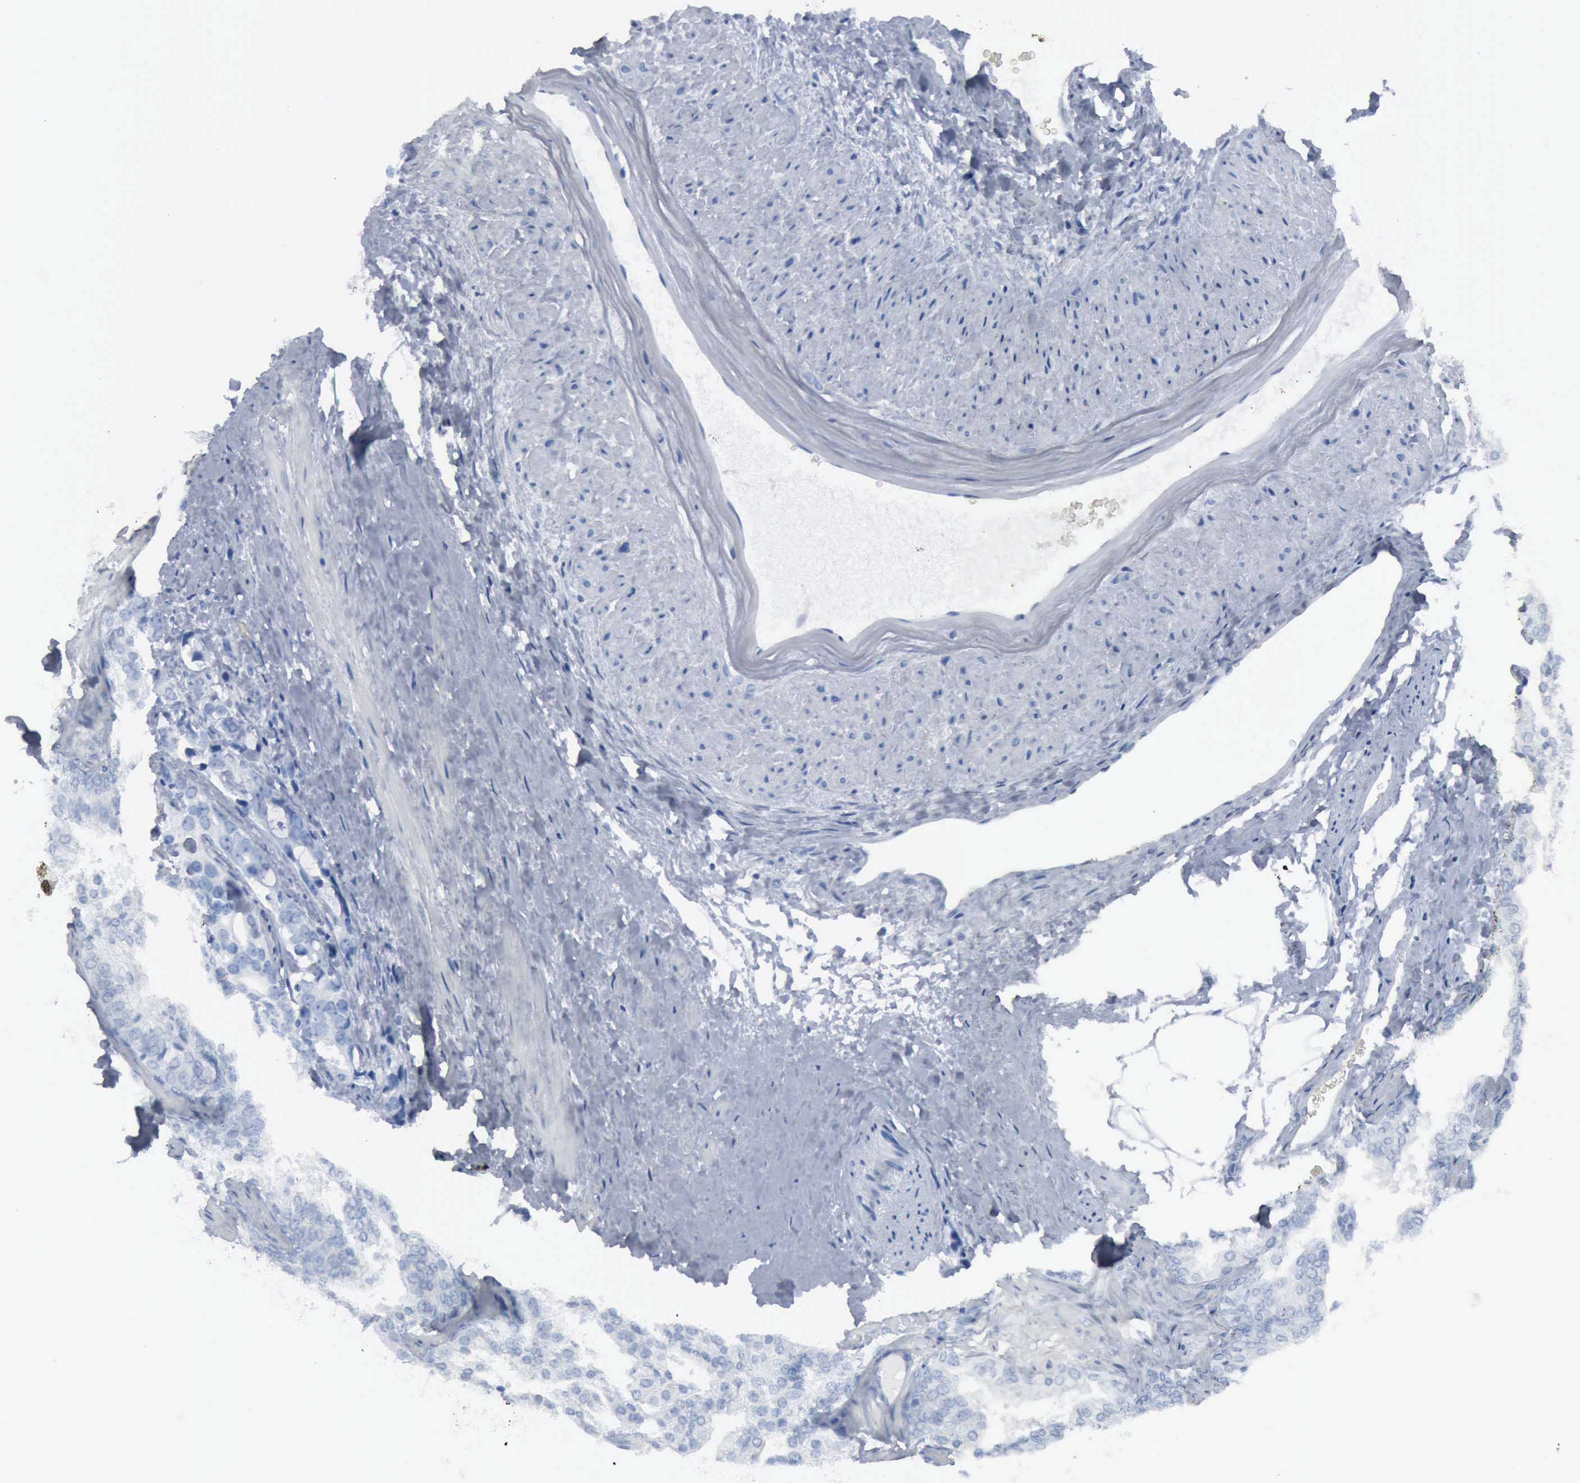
{"staining": {"intensity": "negative", "quantity": "none", "location": "none"}, "tissue": "prostate cancer", "cell_type": "Tumor cells", "image_type": "cancer", "snomed": [{"axis": "morphology", "description": "Adenocarcinoma, Low grade"}, {"axis": "topography", "description": "Prostate"}], "caption": "Tumor cells are negative for brown protein staining in prostate adenocarcinoma (low-grade).", "gene": "DMD", "patient": {"sex": "male", "age": 69}}